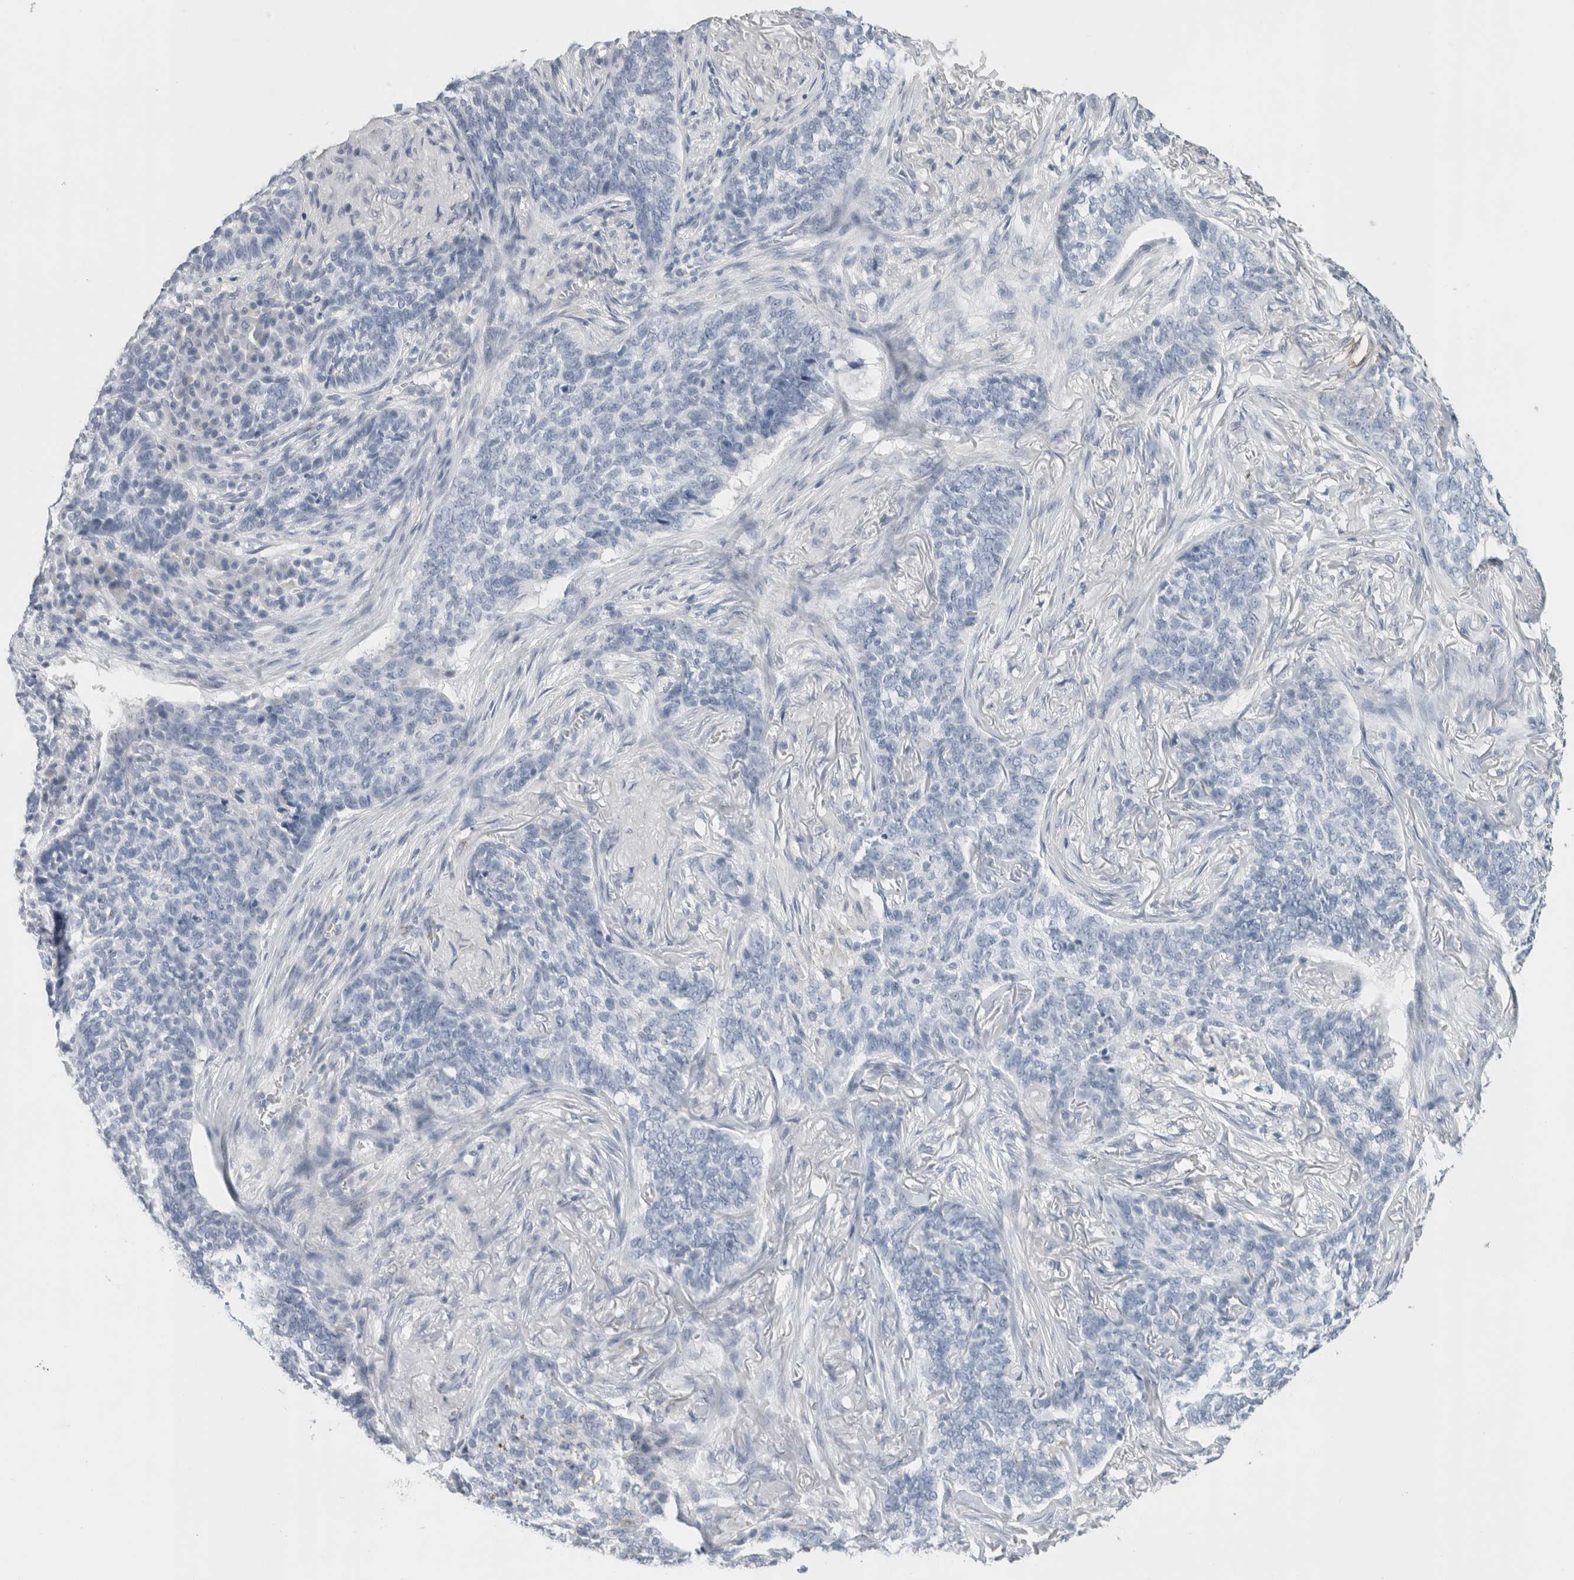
{"staining": {"intensity": "negative", "quantity": "none", "location": "none"}, "tissue": "skin cancer", "cell_type": "Tumor cells", "image_type": "cancer", "snomed": [{"axis": "morphology", "description": "Basal cell carcinoma"}, {"axis": "topography", "description": "Skin"}], "caption": "Immunohistochemical staining of basal cell carcinoma (skin) exhibits no significant positivity in tumor cells. Nuclei are stained in blue.", "gene": "BCAN", "patient": {"sex": "male", "age": 85}}